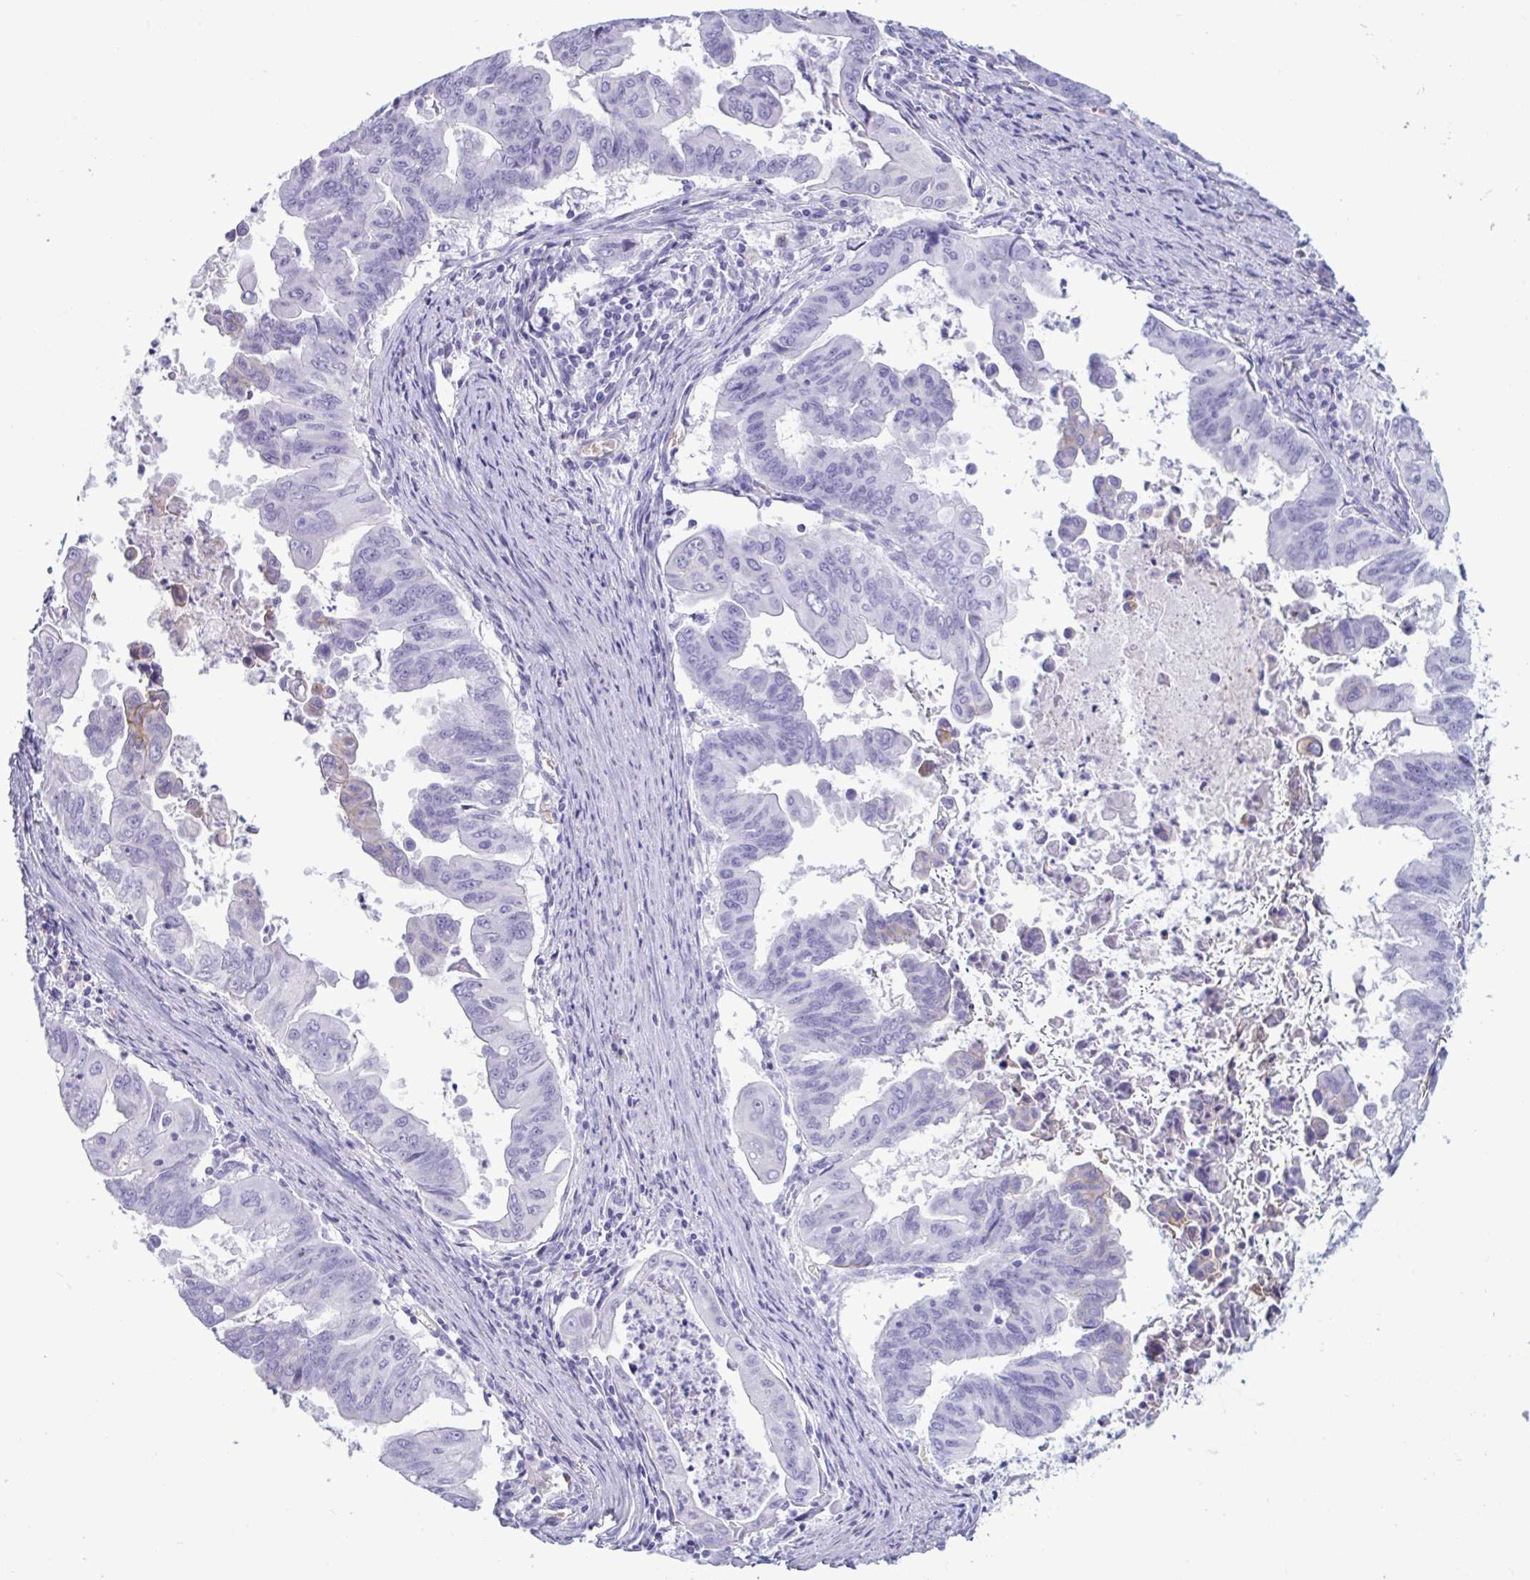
{"staining": {"intensity": "negative", "quantity": "none", "location": "none"}, "tissue": "stomach cancer", "cell_type": "Tumor cells", "image_type": "cancer", "snomed": [{"axis": "morphology", "description": "Adenocarcinoma, NOS"}, {"axis": "topography", "description": "Stomach, upper"}], "caption": "A photomicrograph of stomach cancer (adenocarcinoma) stained for a protein displays no brown staining in tumor cells.", "gene": "SLC2A1", "patient": {"sex": "male", "age": 80}}